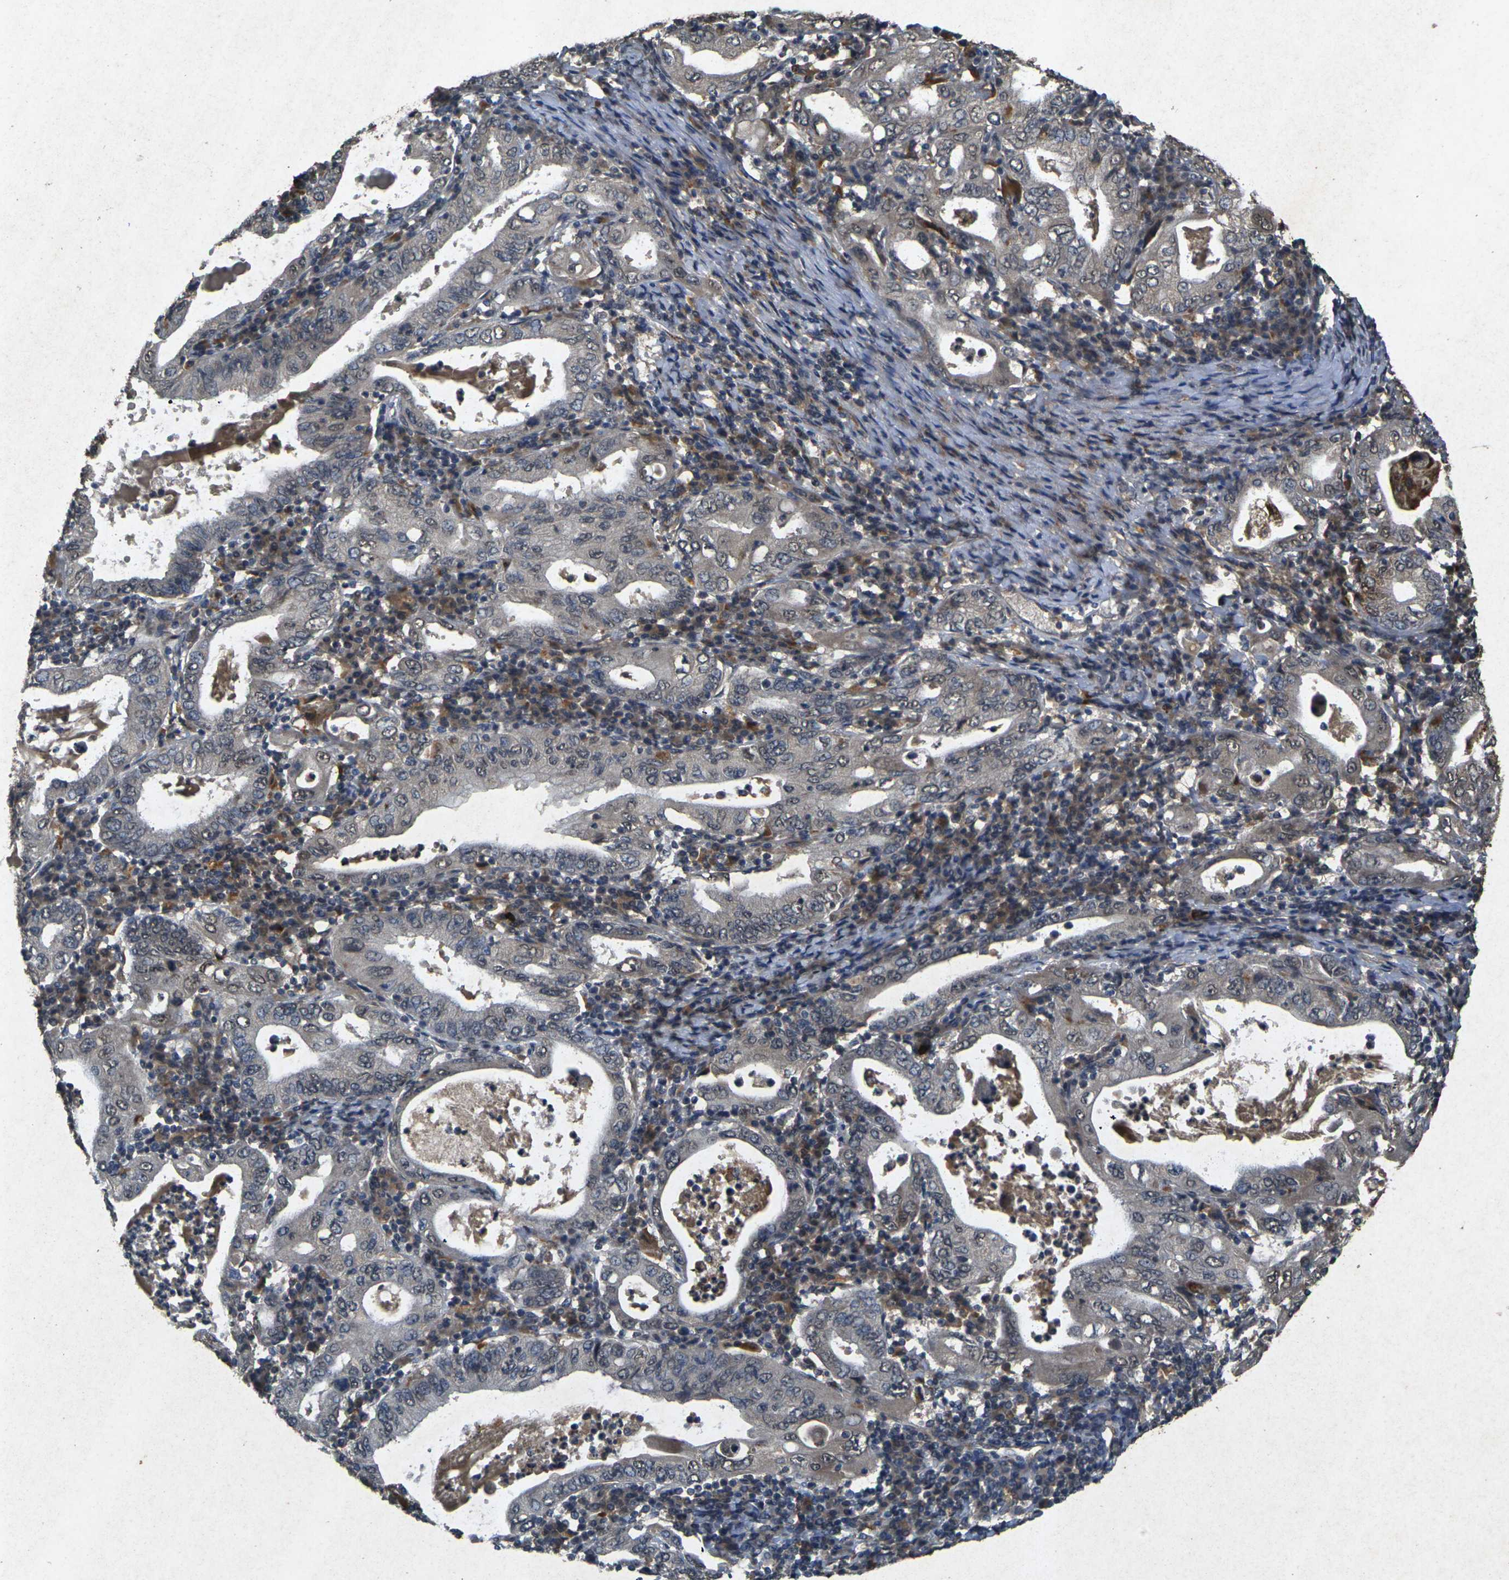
{"staining": {"intensity": "weak", "quantity": "25%-75%", "location": "cytoplasmic/membranous,nuclear"}, "tissue": "stomach cancer", "cell_type": "Tumor cells", "image_type": "cancer", "snomed": [{"axis": "morphology", "description": "Normal tissue, NOS"}, {"axis": "morphology", "description": "Adenocarcinoma, NOS"}, {"axis": "topography", "description": "Esophagus"}, {"axis": "topography", "description": "Stomach, upper"}, {"axis": "topography", "description": "Peripheral nerve tissue"}], "caption": "High-magnification brightfield microscopy of stomach cancer stained with DAB (brown) and counterstained with hematoxylin (blue). tumor cells exhibit weak cytoplasmic/membranous and nuclear expression is appreciated in about25%-75% of cells. Using DAB (brown) and hematoxylin (blue) stains, captured at high magnification using brightfield microscopy.", "gene": "RGMA", "patient": {"sex": "male", "age": 62}}